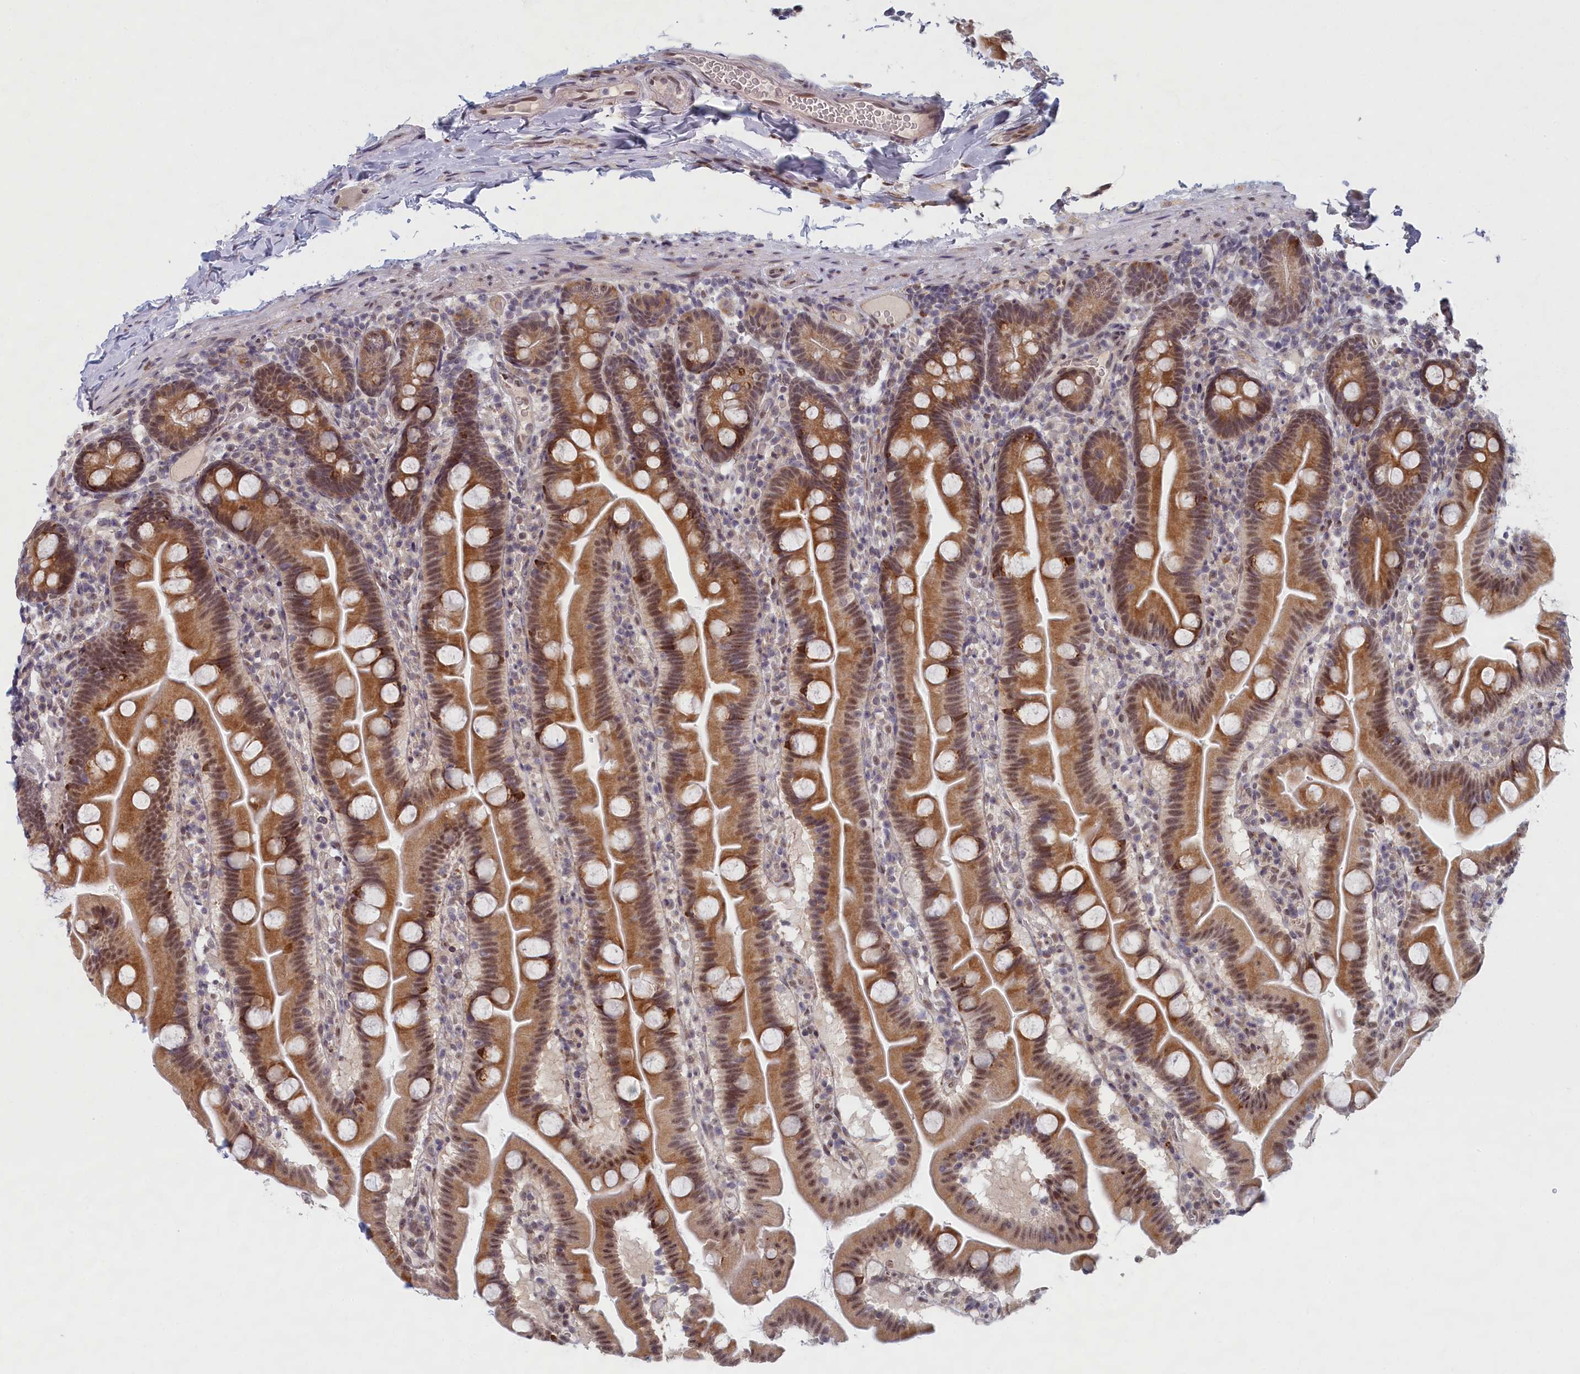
{"staining": {"intensity": "moderate", "quantity": ">75%", "location": "cytoplasmic/membranous,nuclear"}, "tissue": "small intestine", "cell_type": "Glandular cells", "image_type": "normal", "snomed": [{"axis": "morphology", "description": "Normal tissue, NOS"}, {"axis": "topography", "description": "Small intestine"}], "caption": "Immunohistochemical staining of normal human small intestine exhibits moderate cytoplasmic/membranous,nuclear protein staining in approximately >75% of glandular cells. The staining is performed using DAB (3,3'-diaminobenzidine) brown chromogen to label protein expression. The nuclei are counter-stained blue using hematoxylin.", "gene": "DNAJC17", "patient": {"sex": "female", "age": 68}}